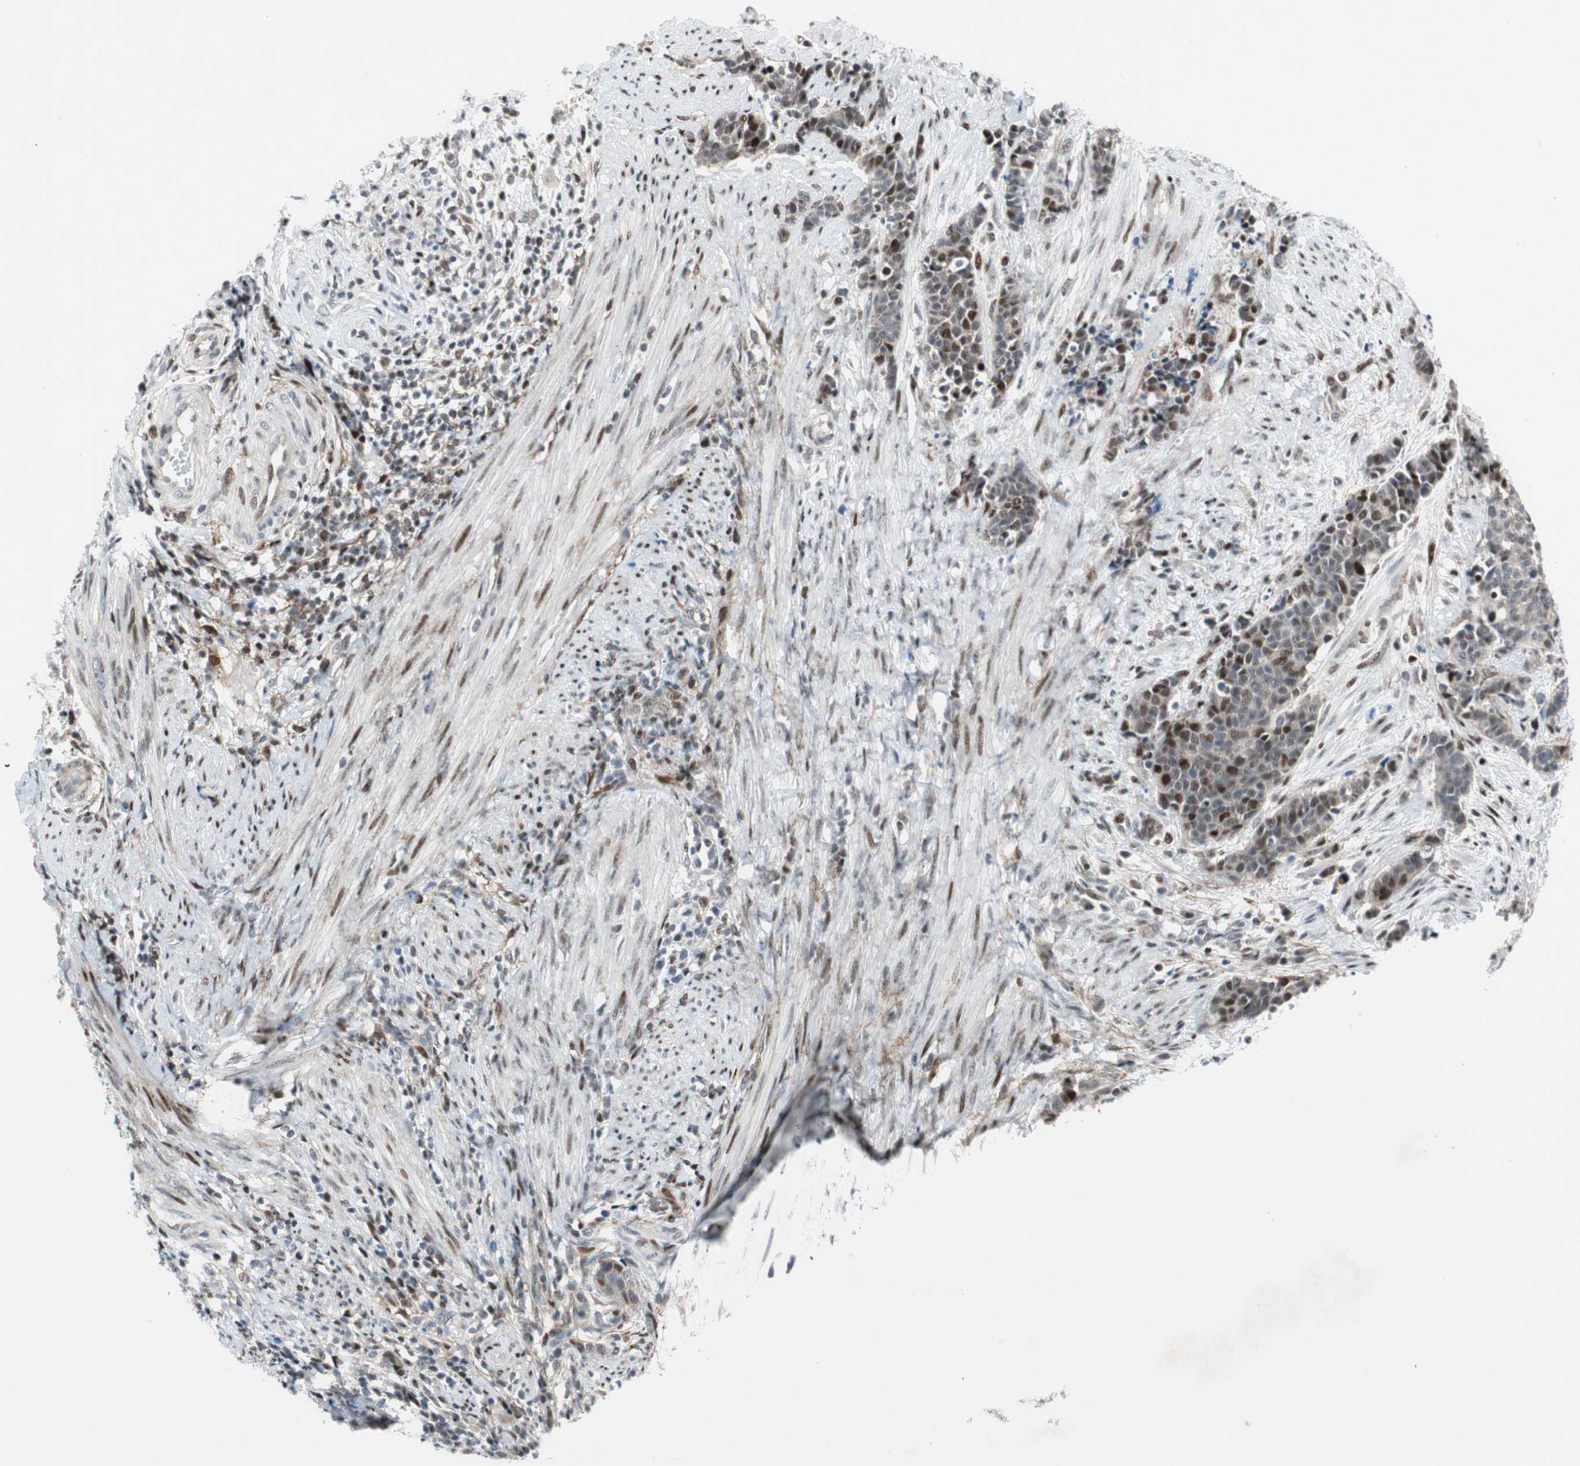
{"staining": {"intensity": "strong", "quantity": "<25%", "location": "nuclear"}, "tissue": "cervical cancer", "cell_type": "Tumor cells", "image_type": "cancer", "snomed": [{"axis": "morphology", "description": "Squamous cell carcinoma, NOS"}, {"axis": "topography", "description": "Cervix"}], "caption": "This is an image of immunohistochemistry staining of squamous cell carcinoma (cervical), which shows strong staining in the nuclear of tumor cells.", "gene": "FBXO44", "patient": {"sex": "female", "age": 35}}